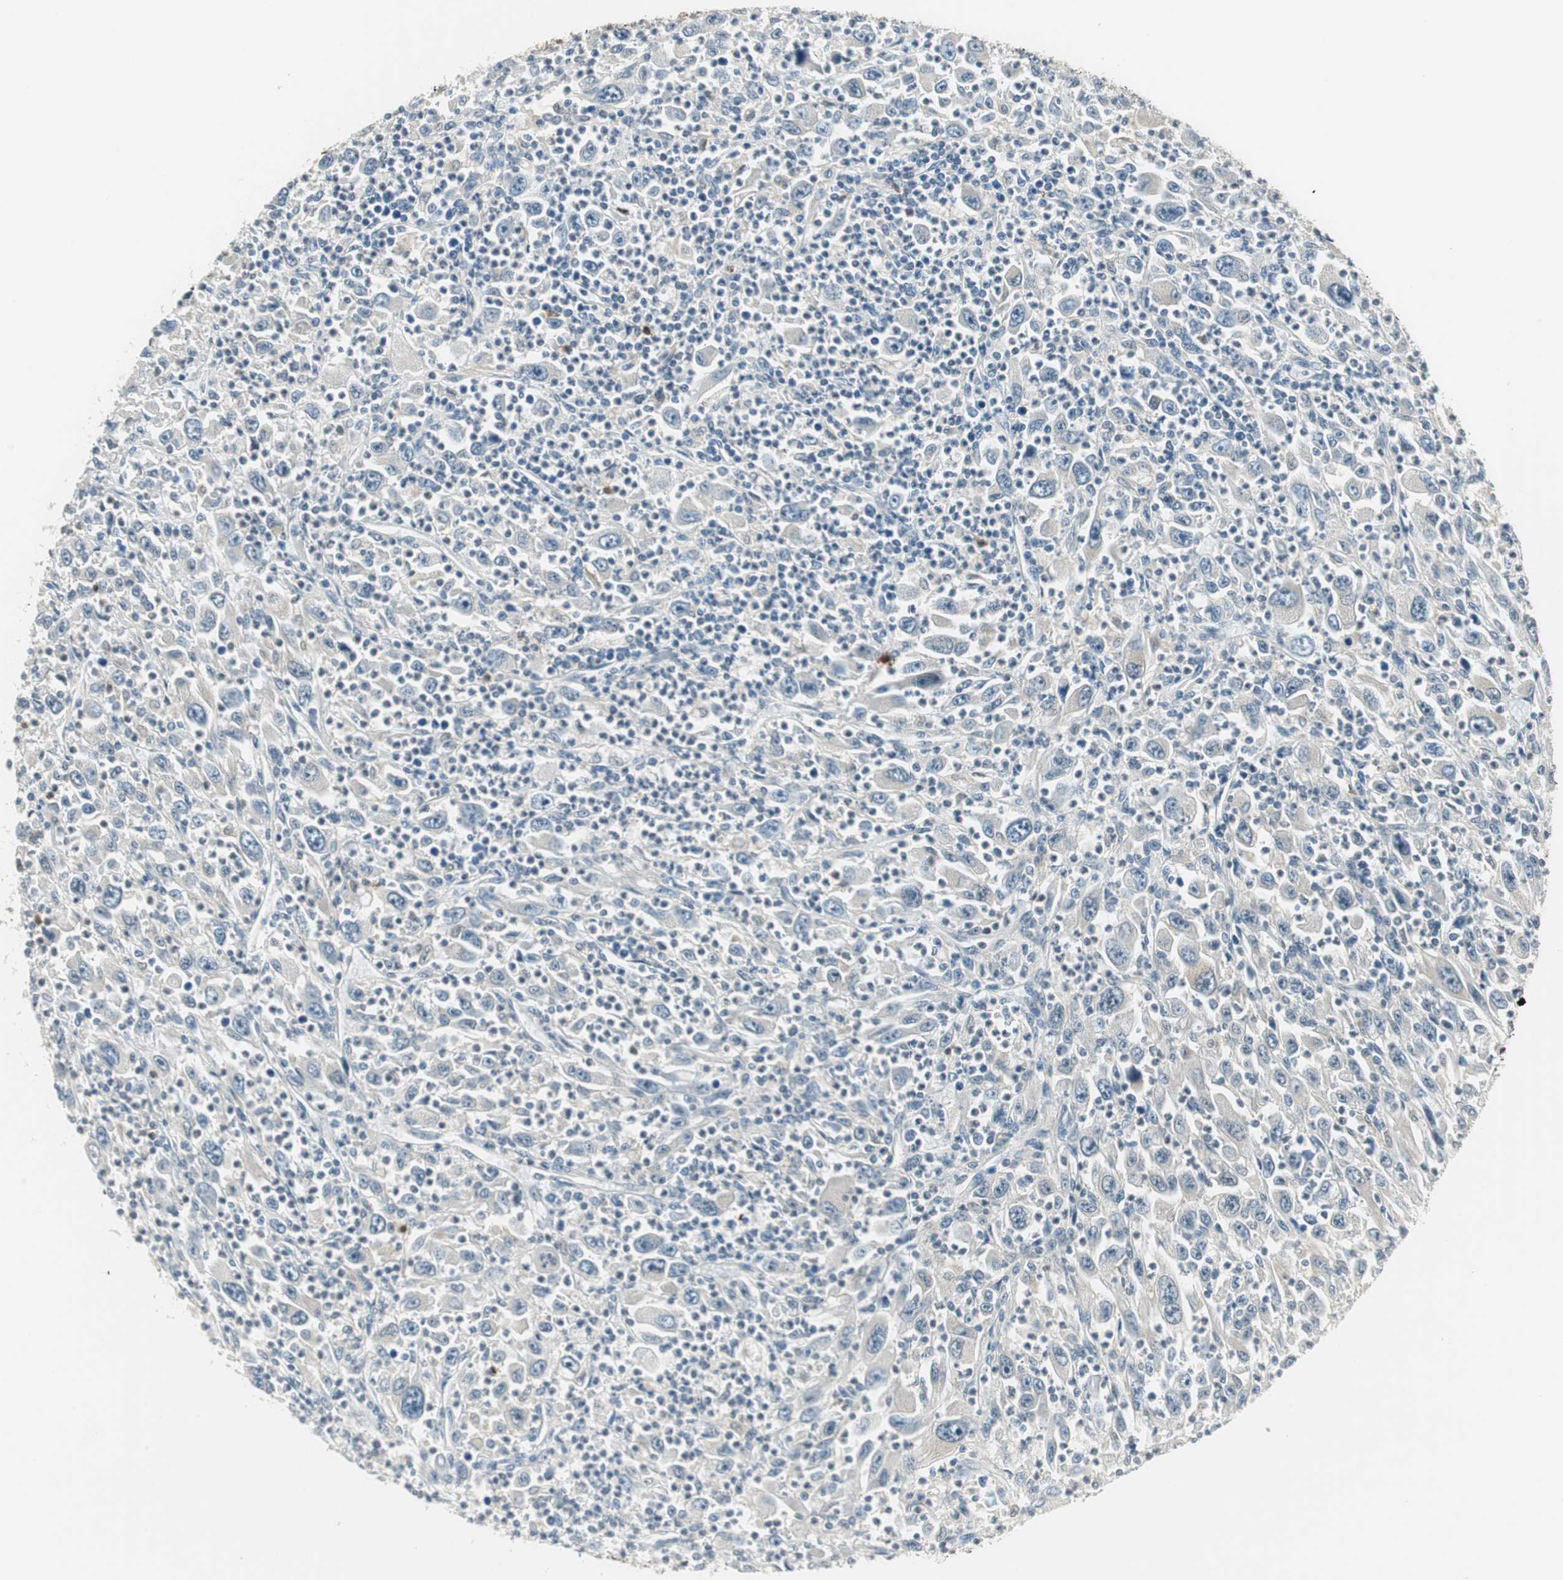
{"staining": {"intensity": "negative", "quantity": "none", "location": "none"}, "tissue": "melanoma", "cell_type": "Tumor cells", "image_type": "cancer", "snomed": [{"axis": "morphology", "description": "Malignant melanoma, Metastatic site"}, {"axis": "topography", "description": "Skin"}], "caption": "This is a photomicrograph of IHC staining of malignant melanoma (metastatic site), which shows no staining in tumor cells. (Brightfield microscopy of DAB immunohistochemistry at high magnification).", "gene": "NCK1", "patient": {"sex": "female", "age": 56}}